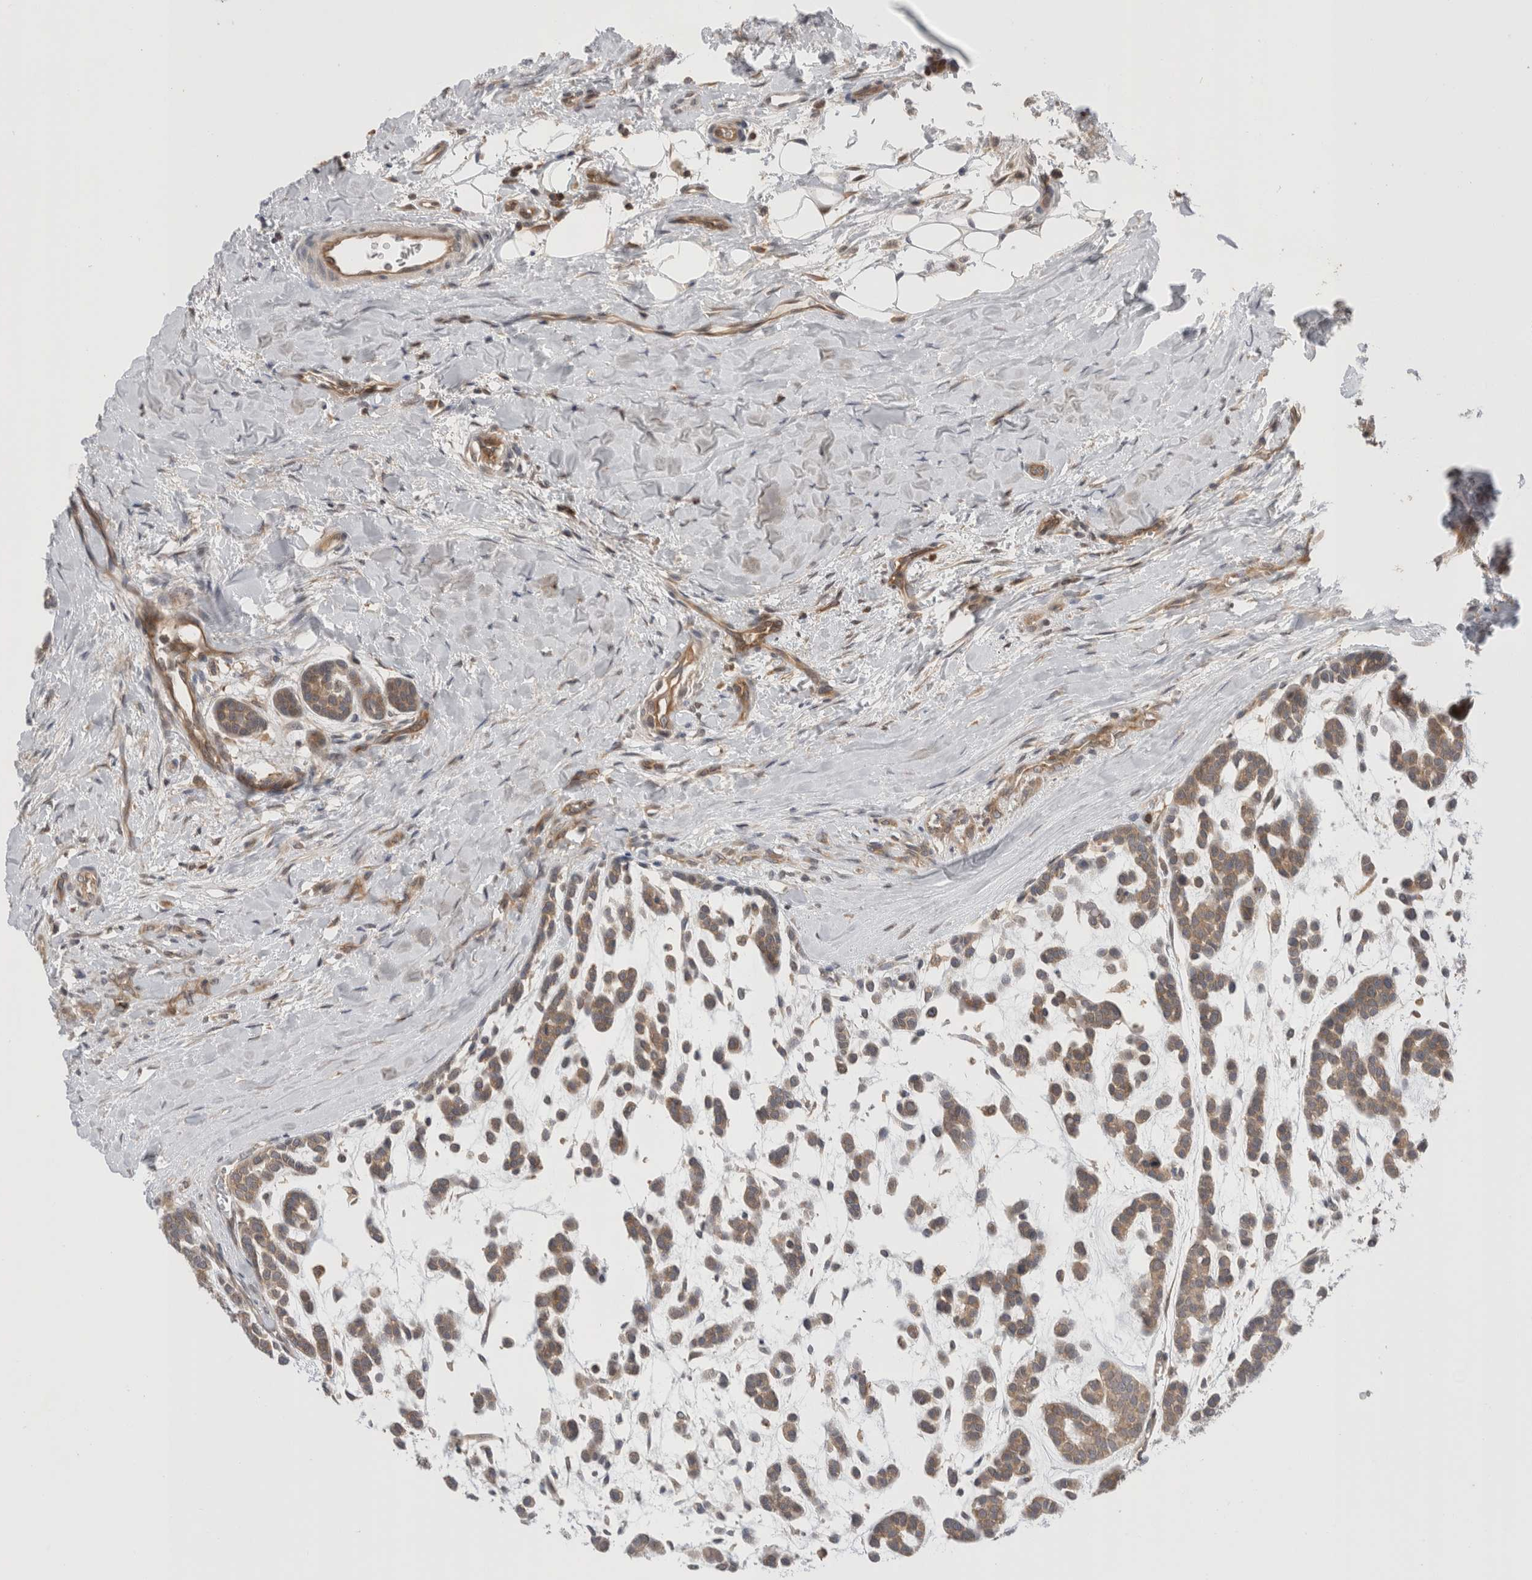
{"staining": {"intensity": "moderate", "quantity": ">75%", "location": "cytoplasmic/membranous"}, "tissue": "head and neck cancer", "cell_type": "Tumor cells", "image_type": "cancer", "snomed": [{"axis": "morphology", "description": "Adenocarcinoma, NOS"}, {"axis": "morphology", "description": "Adenoma, NOS"}, {"axis": "topography", "description": "Head-Neck"}], "caption": "Immunohistochemistry (IHC) histopathology image of neoplastic tissue: human head and neck cancer (adenocarcinoma) stained using immunohistochemistry demonstrates medium levels of moderate protein expression localized specifically in the cytoplasmic/membranous of tumor cells, appearing as a cytoplasmic/membranous brown color.", "gene": "NFKB1", "patient": {"sex": "female", "age": 55}}